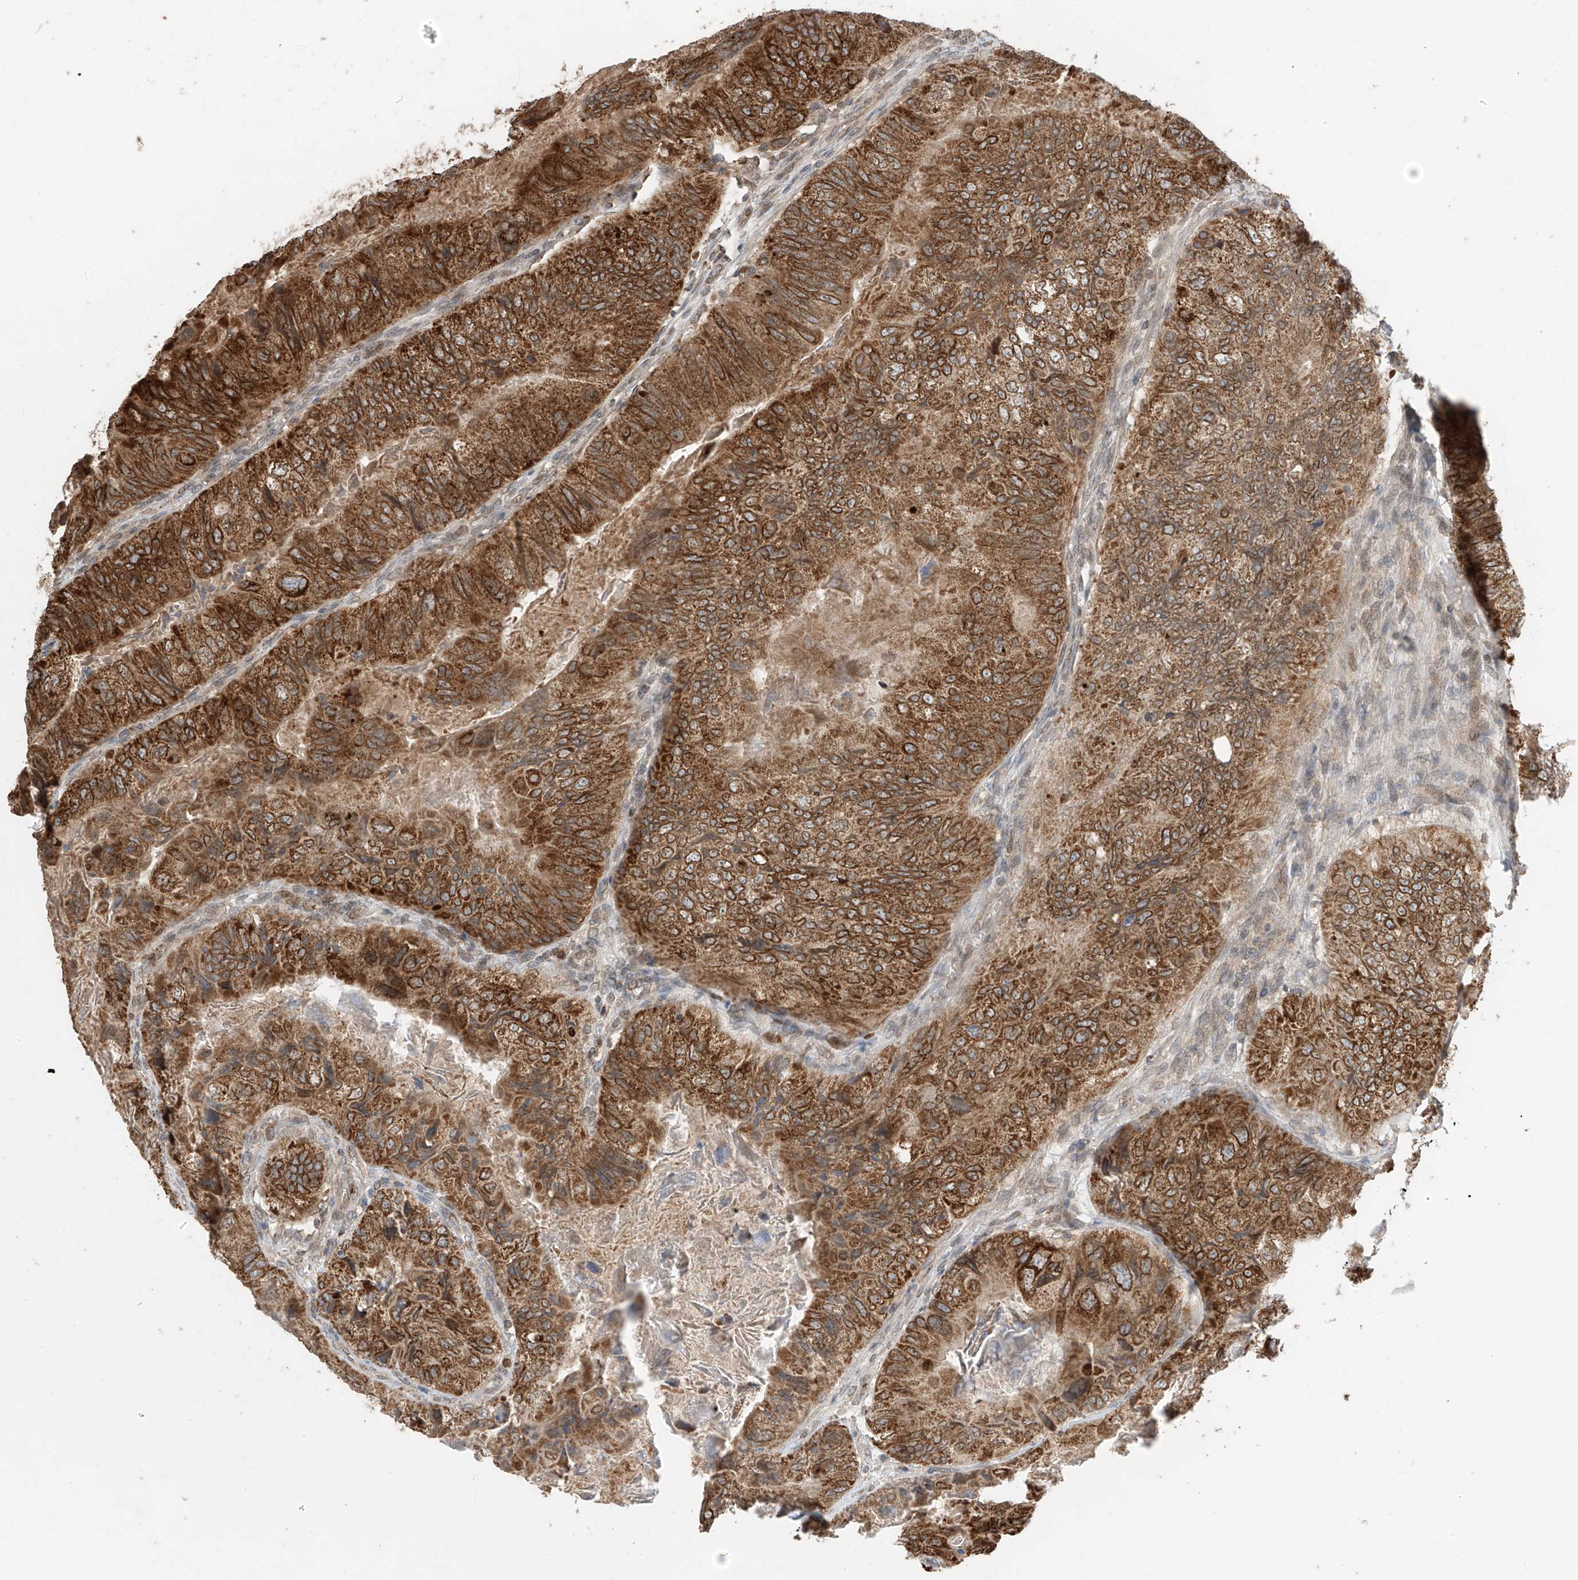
{"staining": {"intensity": "strong", "quantity": ">75%", "location": "cytoplasmic/membranous"}, "tissue": "colorectal cancer", "cell_type": "Tumor cells", "image_type": "cancer", "snomed": [{"axis": "morphology", "description": "Adenocarcinoma, NOS"}, {"axis": "topography", "description": "Rectum"}], "caption": "IHC staining of adenocarcinoma (colorectal), which exhibits high levels of strong cytoplasmic/membranous expression in about >75% of tumor cells indicating strong cytoplasmic/membranous protein expression. The staining was performed using DAB (3,3'-diaminobenzidine) (brown) for protein detection and nuclei were counterstained in hematoxylin (blue).", "gene": "AHCTF1", "patient": {"sex": "male", "age": 63}}